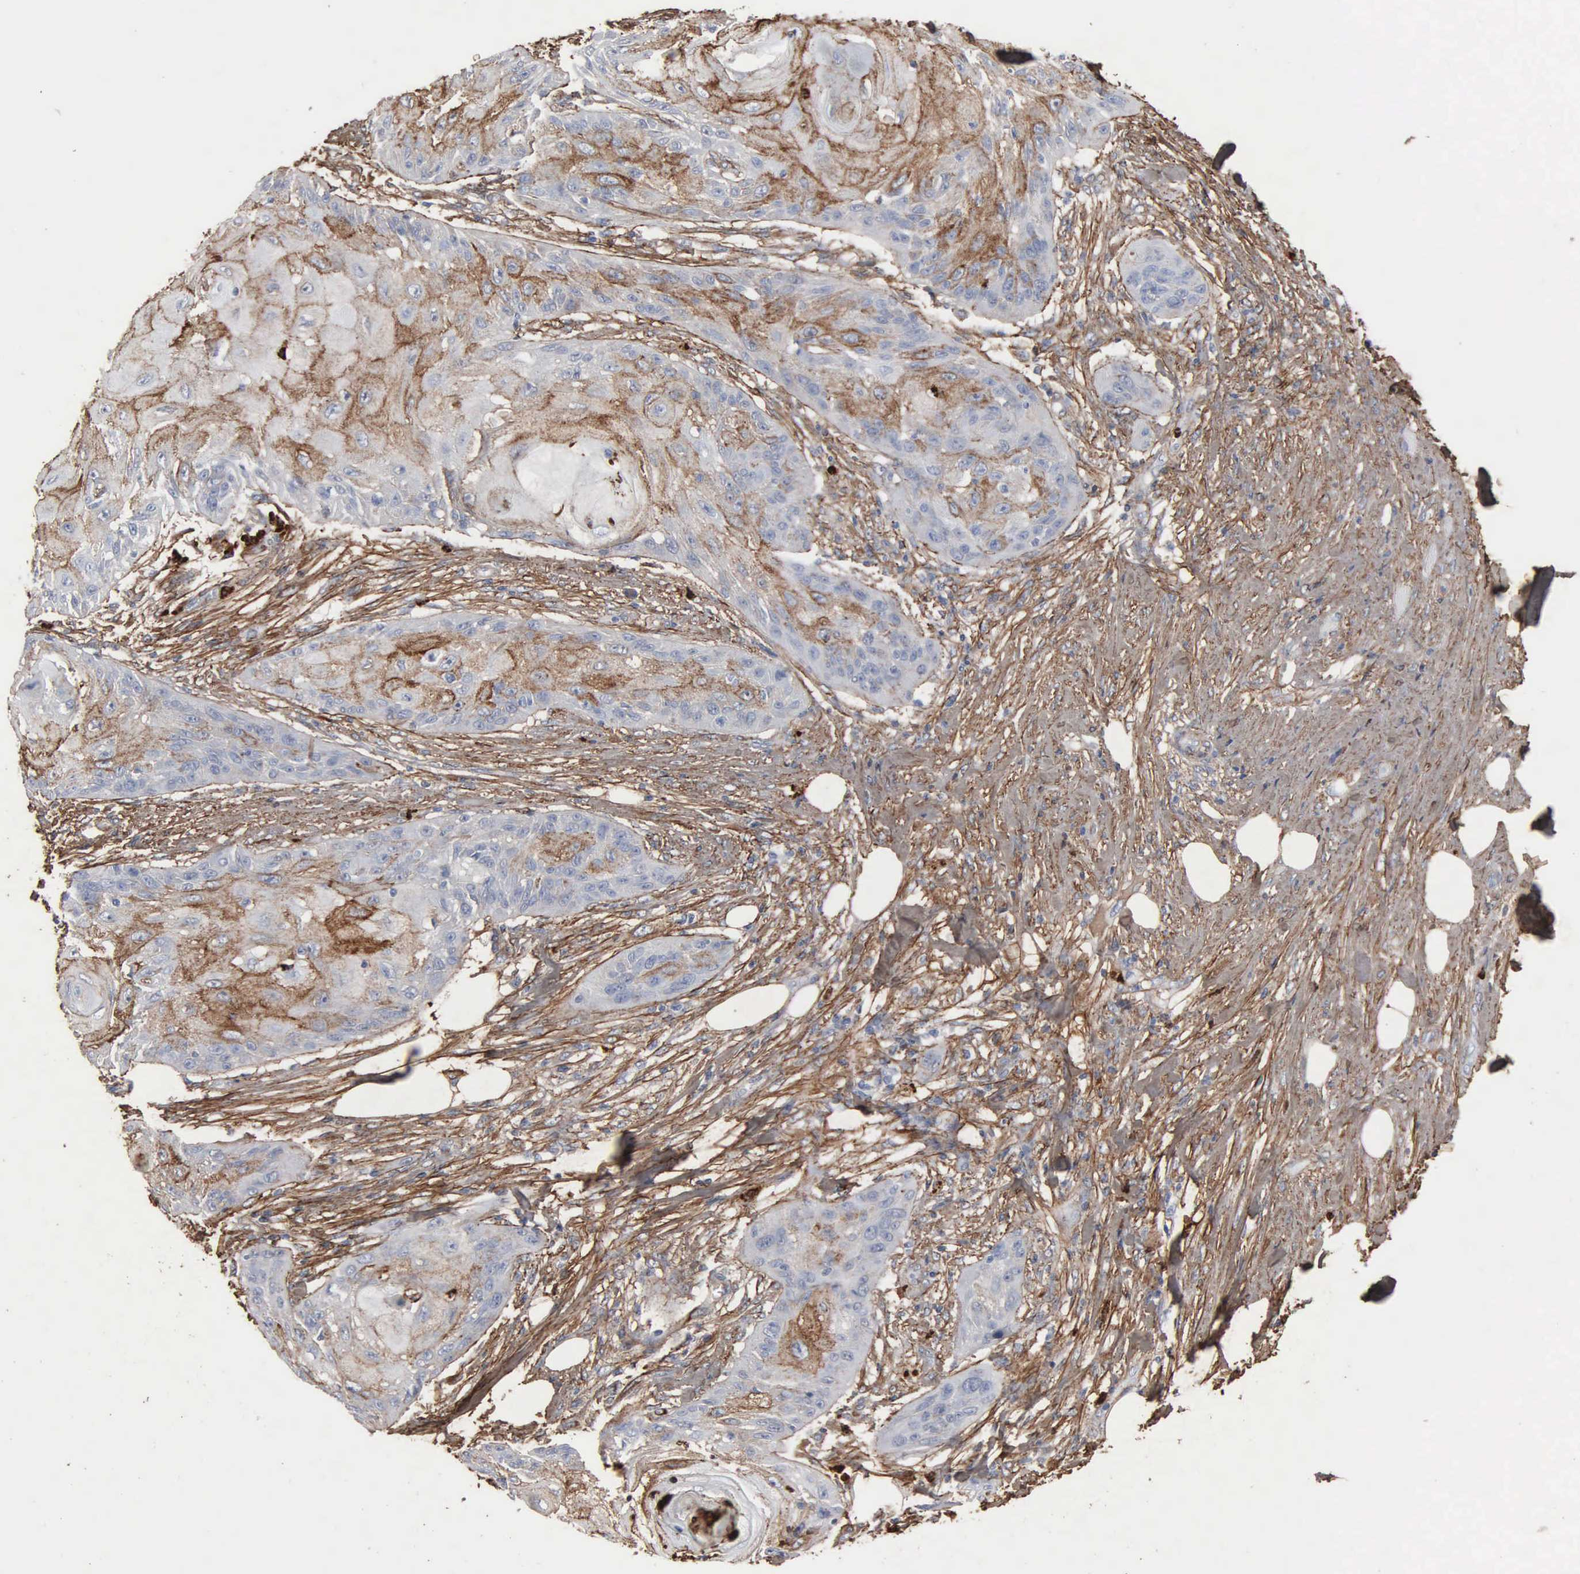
{"staining": {"intensity": "moderate", "quantity": "25%-75%", "location": "cytoplasmic/membranous"}, "tissue": "skin cancer", "cell_type": "Tumor cells", "image_type": "cancer", "snomed": [{"axis": "morphology", "description": "Squamous cell carcinoma, NOS"}, {"axis": "topography", "description": "Skin"}], "caption": "This histopathology image exhibits immunohistochemistry staining of human skin squamous cell carcinoma, with medium moderate cytoplasmic/membranous staining in about 25%-75% of tumor cells.", "gene": "FN1", "patient": {"sex": "female", "age": 88}}